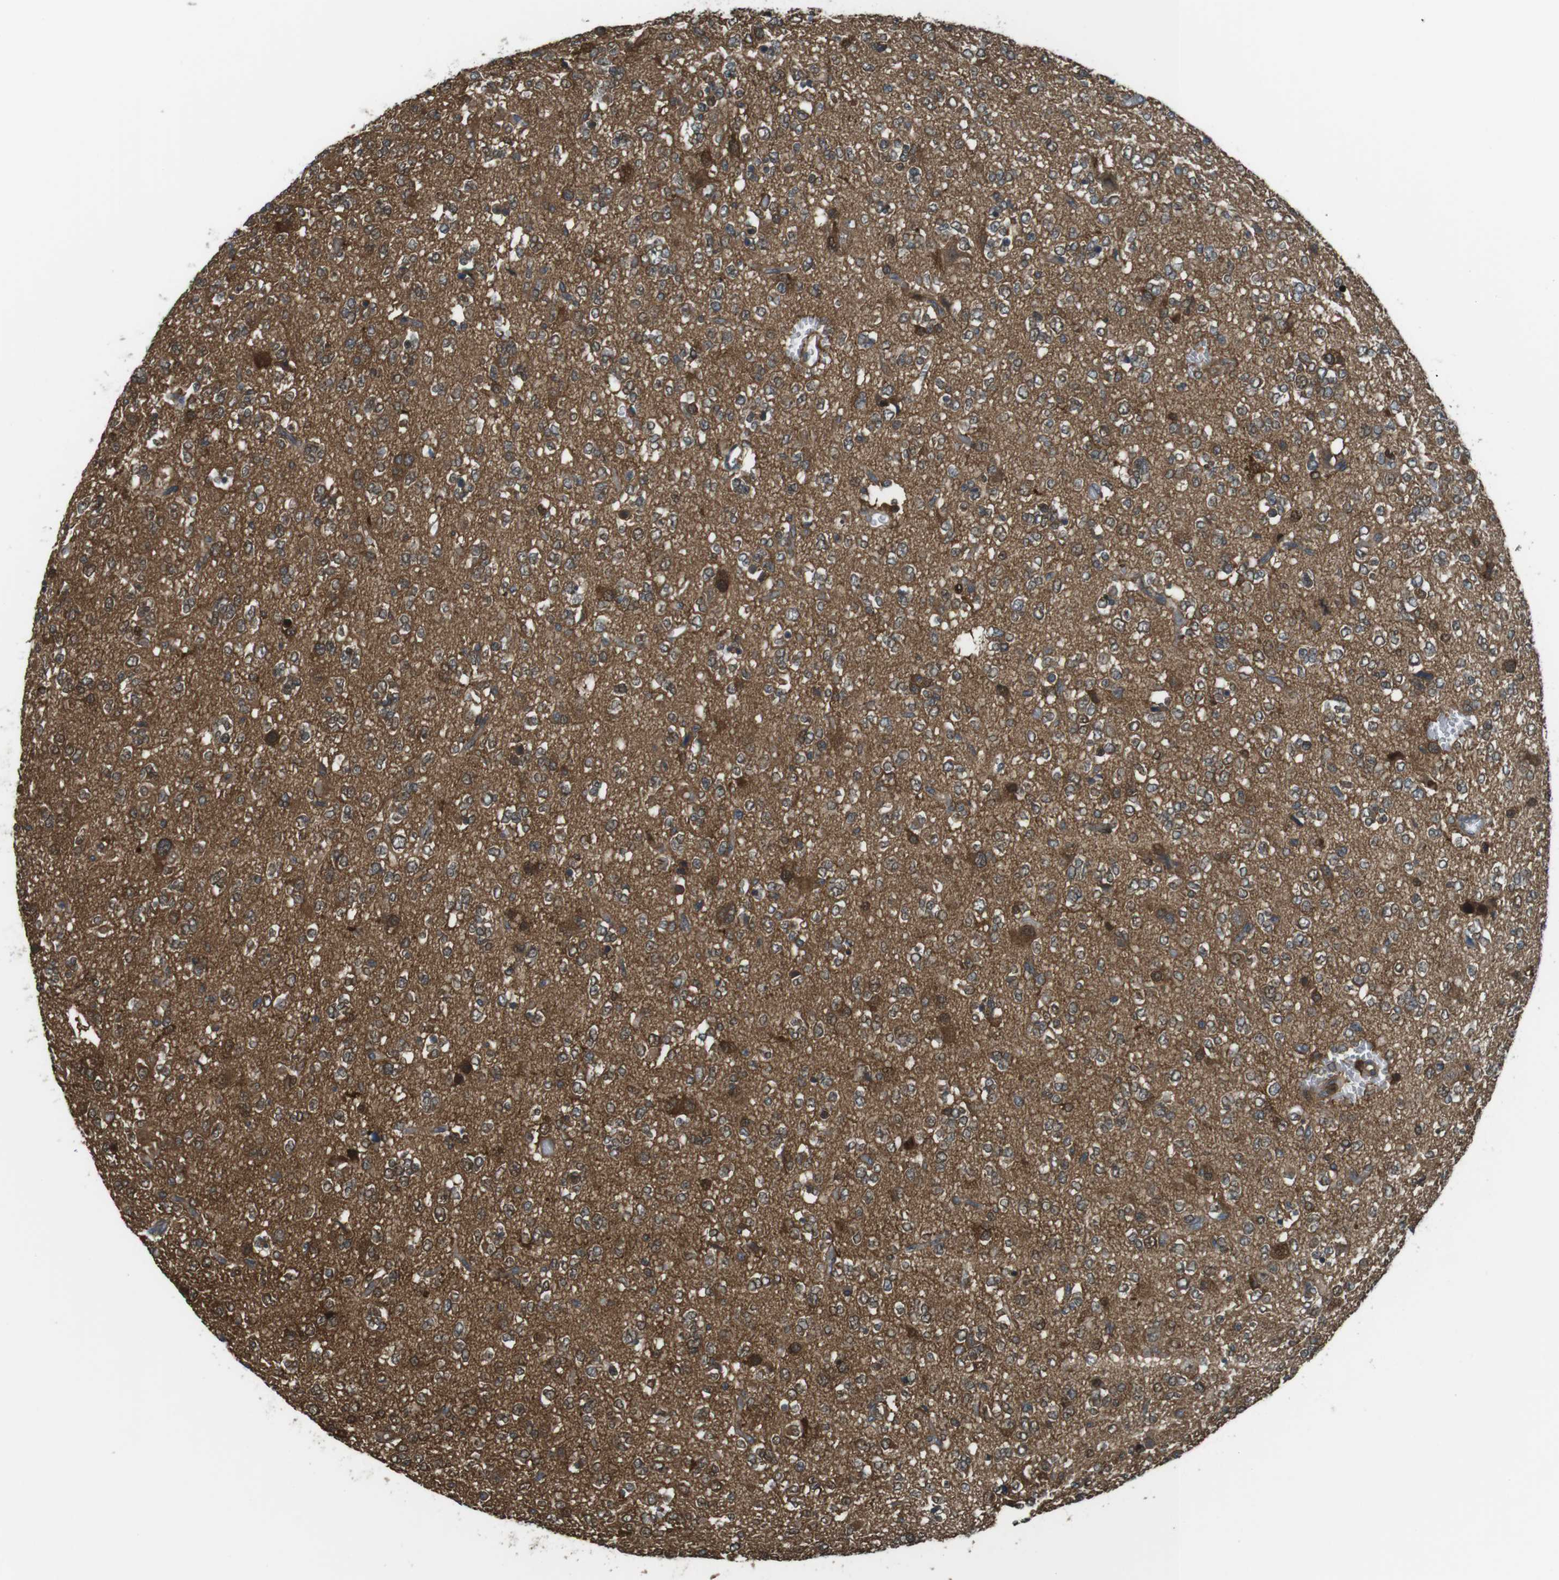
{"staining": {"intensity": "moderate", "quantity": "25%-75%", "location": "cytoplasmic/membranous"}, "tissue": "glioma", "cell_type": "Tumor cells", "image_type": "cancer", "snomed": [{"axis": "morphology", "description": "Glioma, malignant, Low grade"}, {"axis": "topography", "description": "Brain"}], "caption": "The micrograph displays immunohistochemical staining of glioma. There is moderate cytoplasmic/membranous positivity is appreciated in about 25%-75% of tumor cells.", "gene": "LRRC3B", "patient": {"sex": "male", "age": 38}}